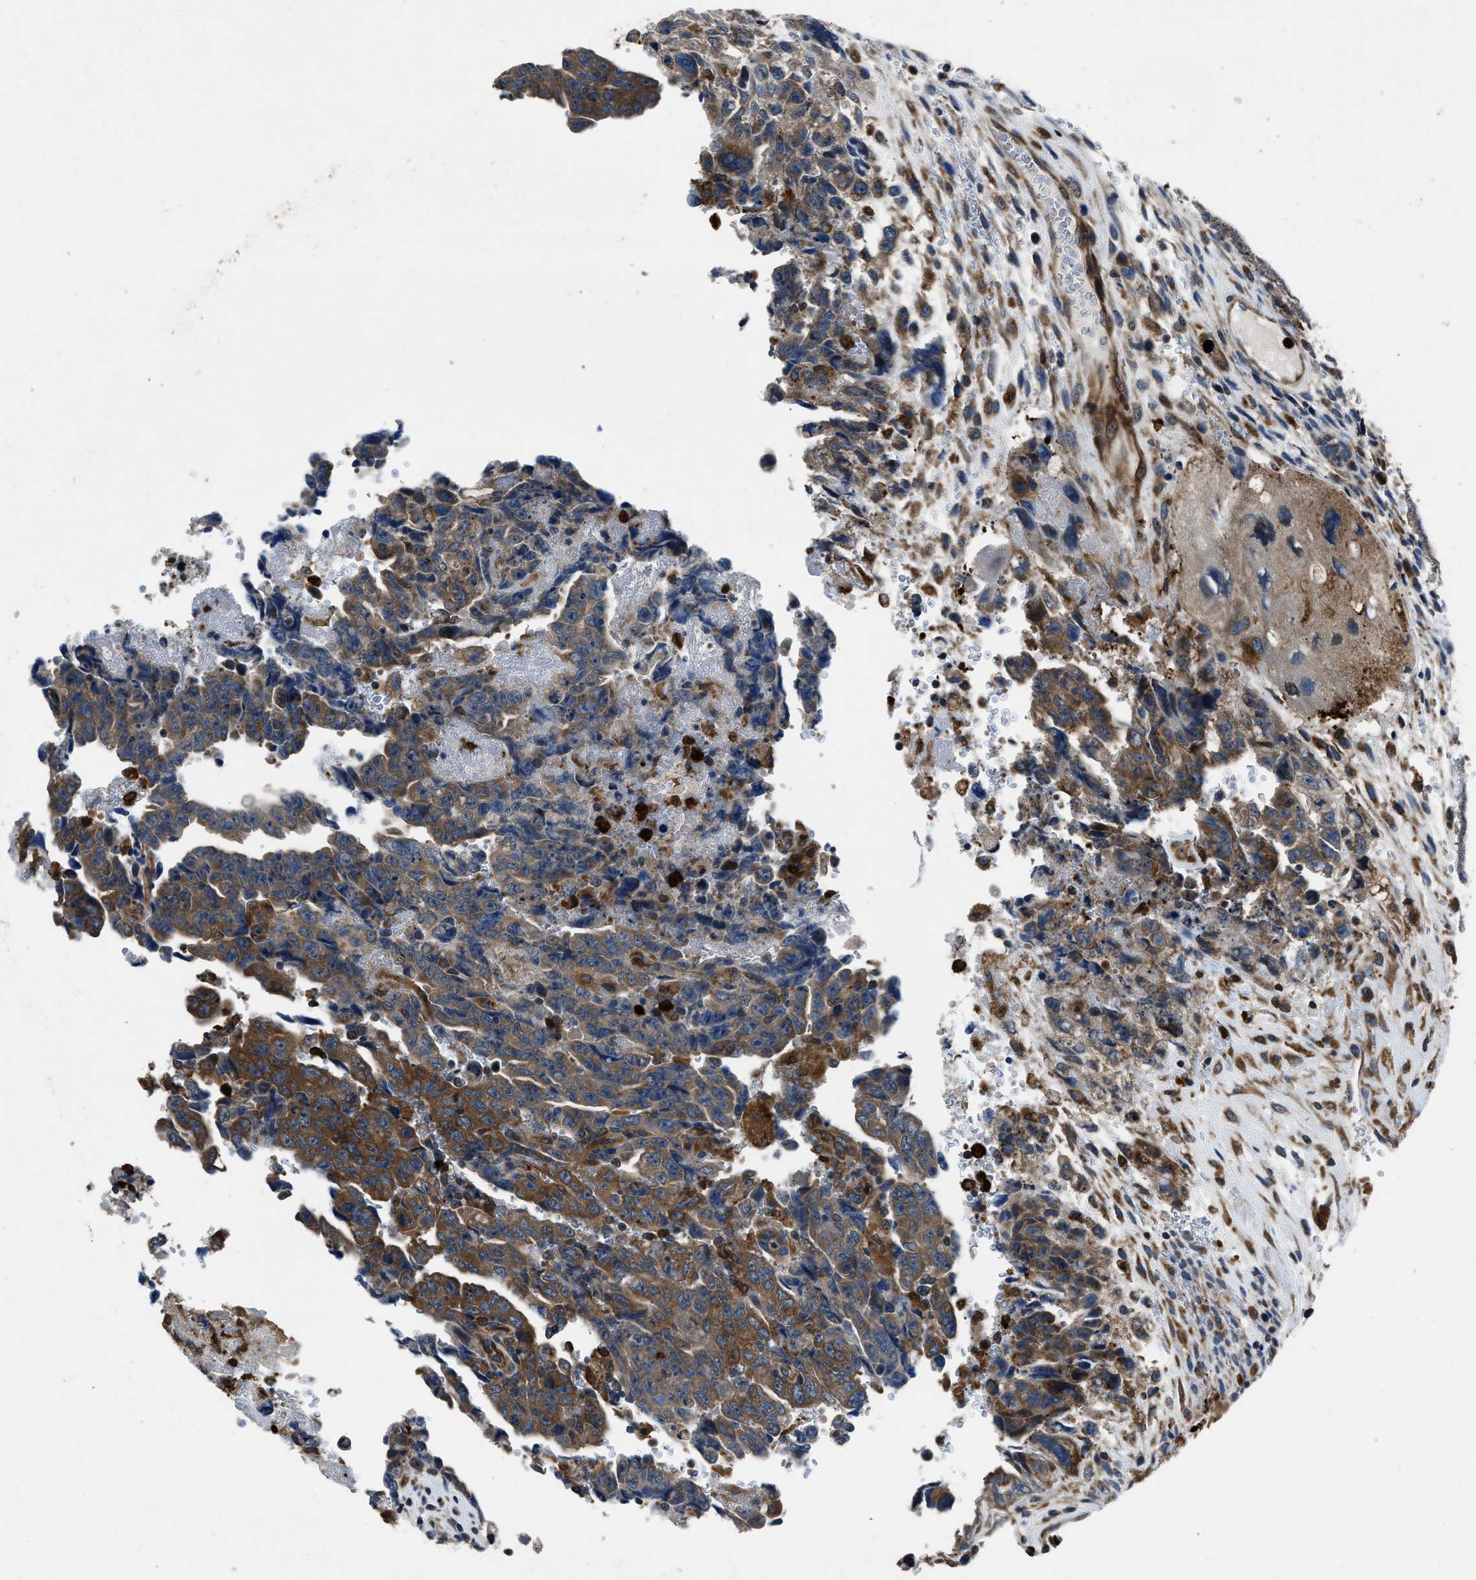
{"staining": {"intensity": "moderate", "quantity": ">75%", "location": "cytoplasmic/membranous"}, "tissue": "testis cancer", "cell_type": "Tumor cells", "image_type": "cancer", "snomed": [{"axis": "morphology", "description": "Carcinoma, Embryonal, NOS"}, {"axis": "topography", "description": "Testis"}], "caption": "Immunohistochemical staining of testis cancer shows medium levels of moderate cytoplasmic/membranous protein staining in approximately >75% of tumor cells. The protein of interest is stained brown, and the nuclei are stained in blue (DAB (3,3'-diaminobenzidine) IHC with brightfield microscopy, high magnification).", "gene": "ANGPT1", "patient": {"sex": "male", "age": 28}}